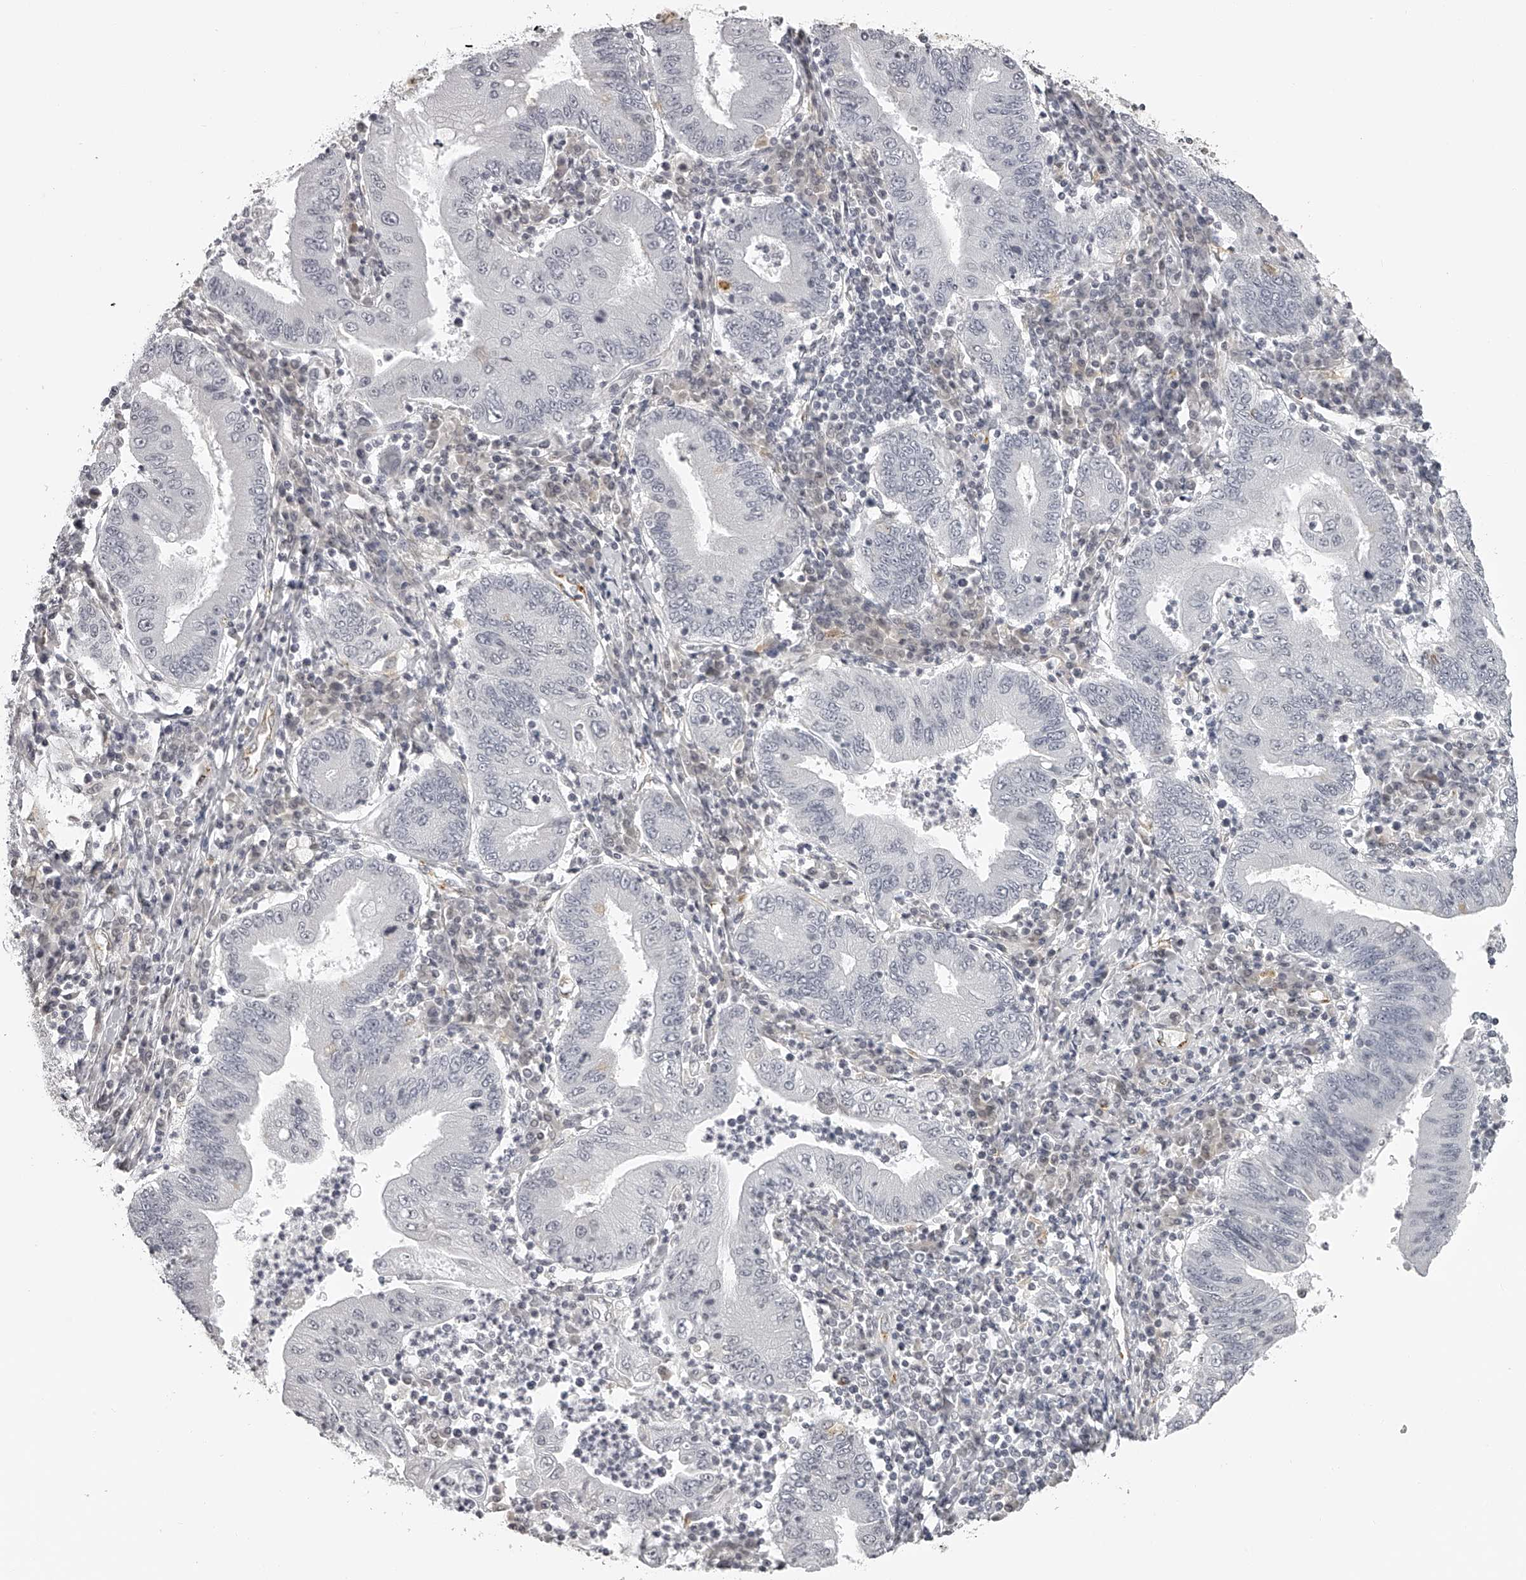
{"staining": {"intensity": "negative", "quantity": "none", "location": "none"}, "tissue": "stomach cancer", "cell_type": "Tumor cells", "image_type": "cancer", "snomed": [{"axis": "morphology", "description": "Normal tissue, NOS"}, {"axis": "morphology", "description": "Adenocarcinoma, NOS"}, {"axis": "topography", "description": "Esophagus"}, {"axis": "topography", "description": "Stomach, upper"}, {"axis": "topography", "description": "Peripheral nerve tissue"}], "caption": "Human stomach adenocarcinoma stained for a protein using immunohistochemistry (IHC) demonstrates no staining in tumor cells.", "gene": "RNF220", "patient": {"sex": "male", "age": 62}}